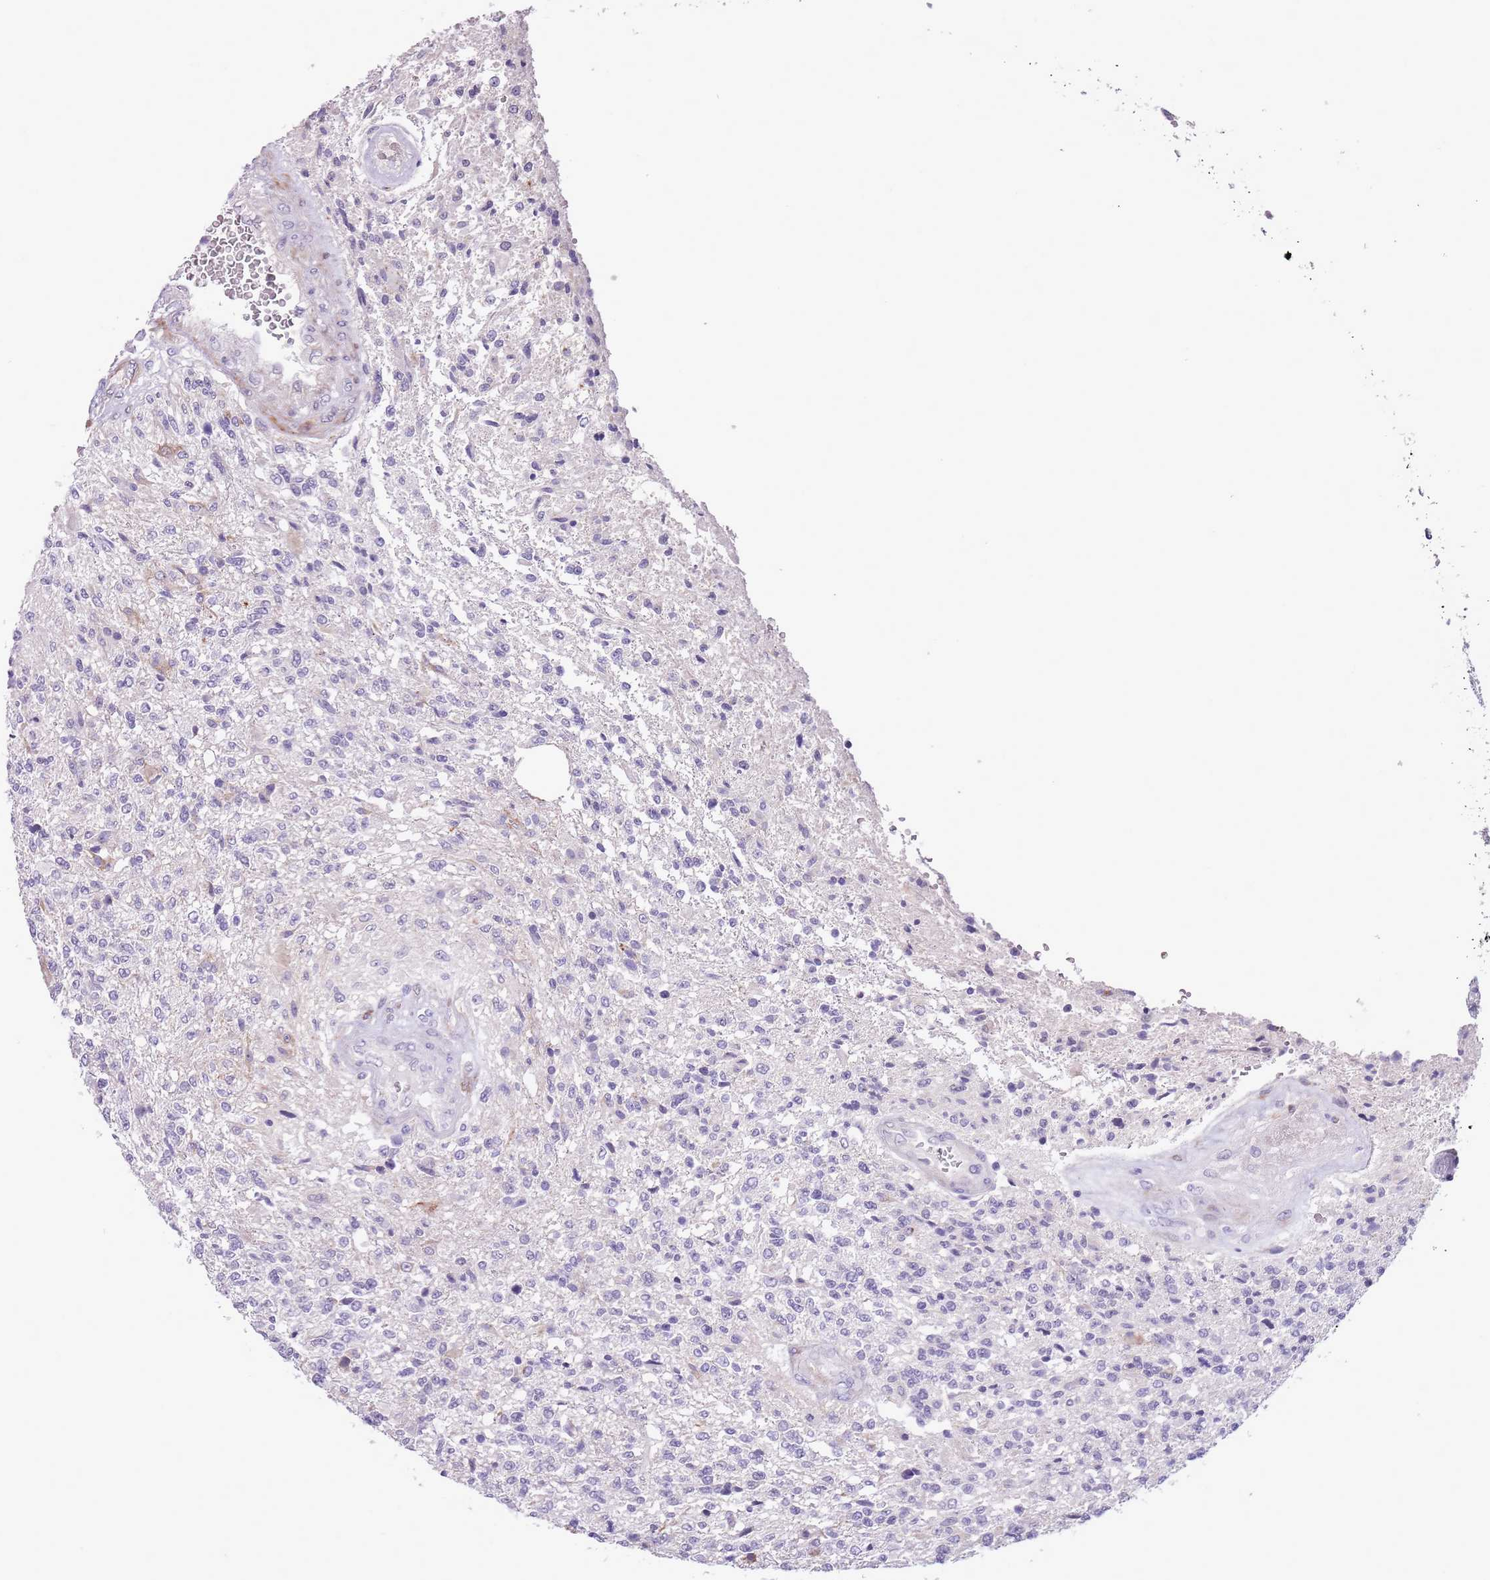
{"staining": {"intensity": "negative", "quantity": "none", "location": "none"}, "tissue": "glioma", "cell_type": "Tumor cells", "image_type": "cancer", "snomed": [{"axis": "morphology", "description": "Glioma, malignant, High grade"}, {"axis": "topography", "description": "Brain"}], "caption": "Immunohistochemical staining of human malignant high-grade glioma displays no significant staining in tumor cells.", "gene": "MRPL32", "patient": {"sex": "male", "age": 56}}